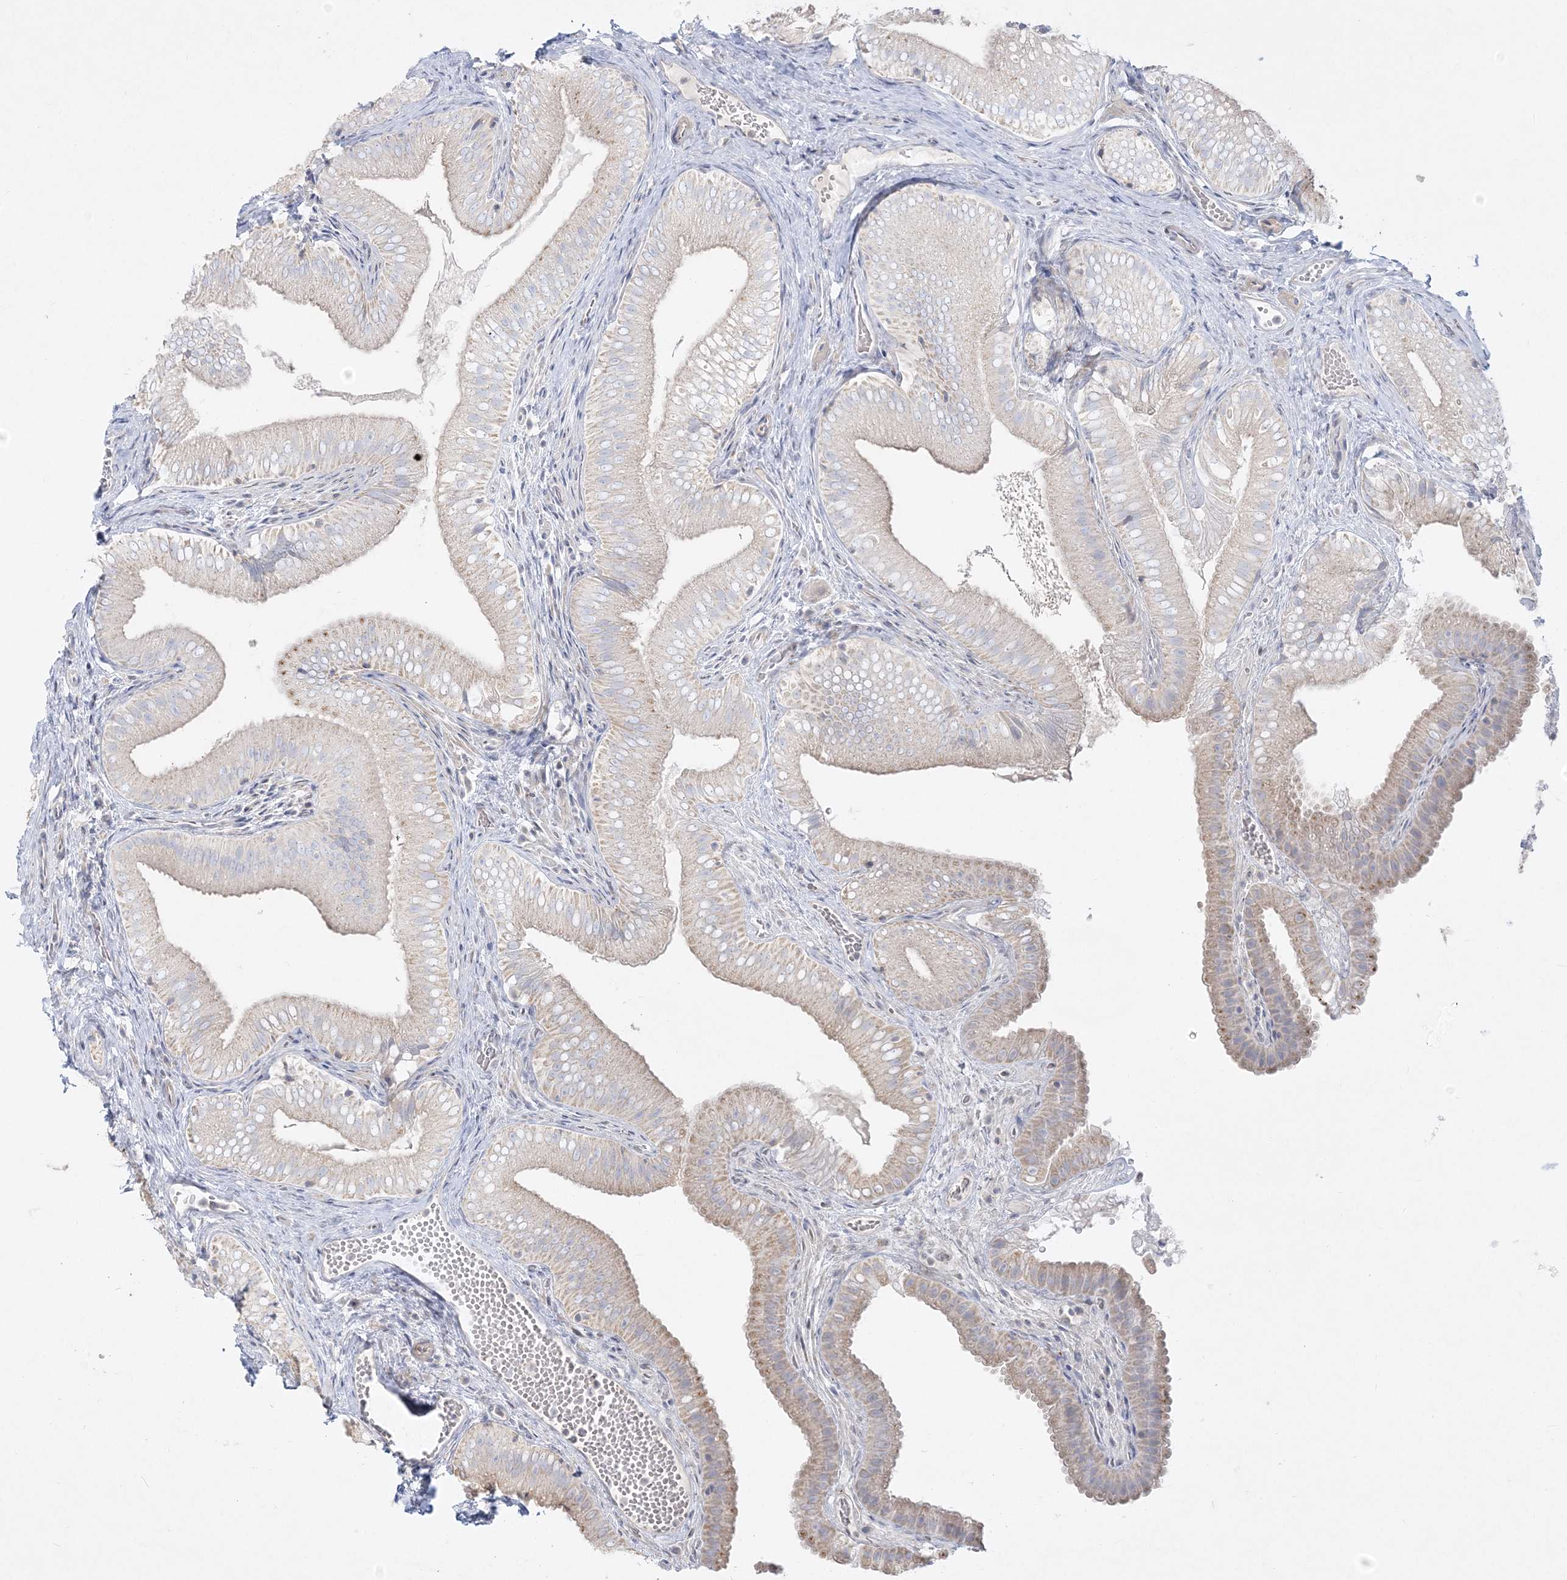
{"staining": {"intensity": "weak", "quantity": "<25%", "location": "cytoplasmic/membranous"}, "tissue": "gallbladder", "cell_type": "Glandular cells", "image_type": "normal", "snomed": [{"axis": "morphology", "description": "Normal tissue, NOS"}, {"axis": "topography", "description": "Gallbladder"}], "caption": "High power microscopy micrograph of an immunohistochemistry image of benign gallbladder, revealing no significant staining in glandular cells.", "gene": "GPAT2", "patient": {"sex": "female", "age": 30}}